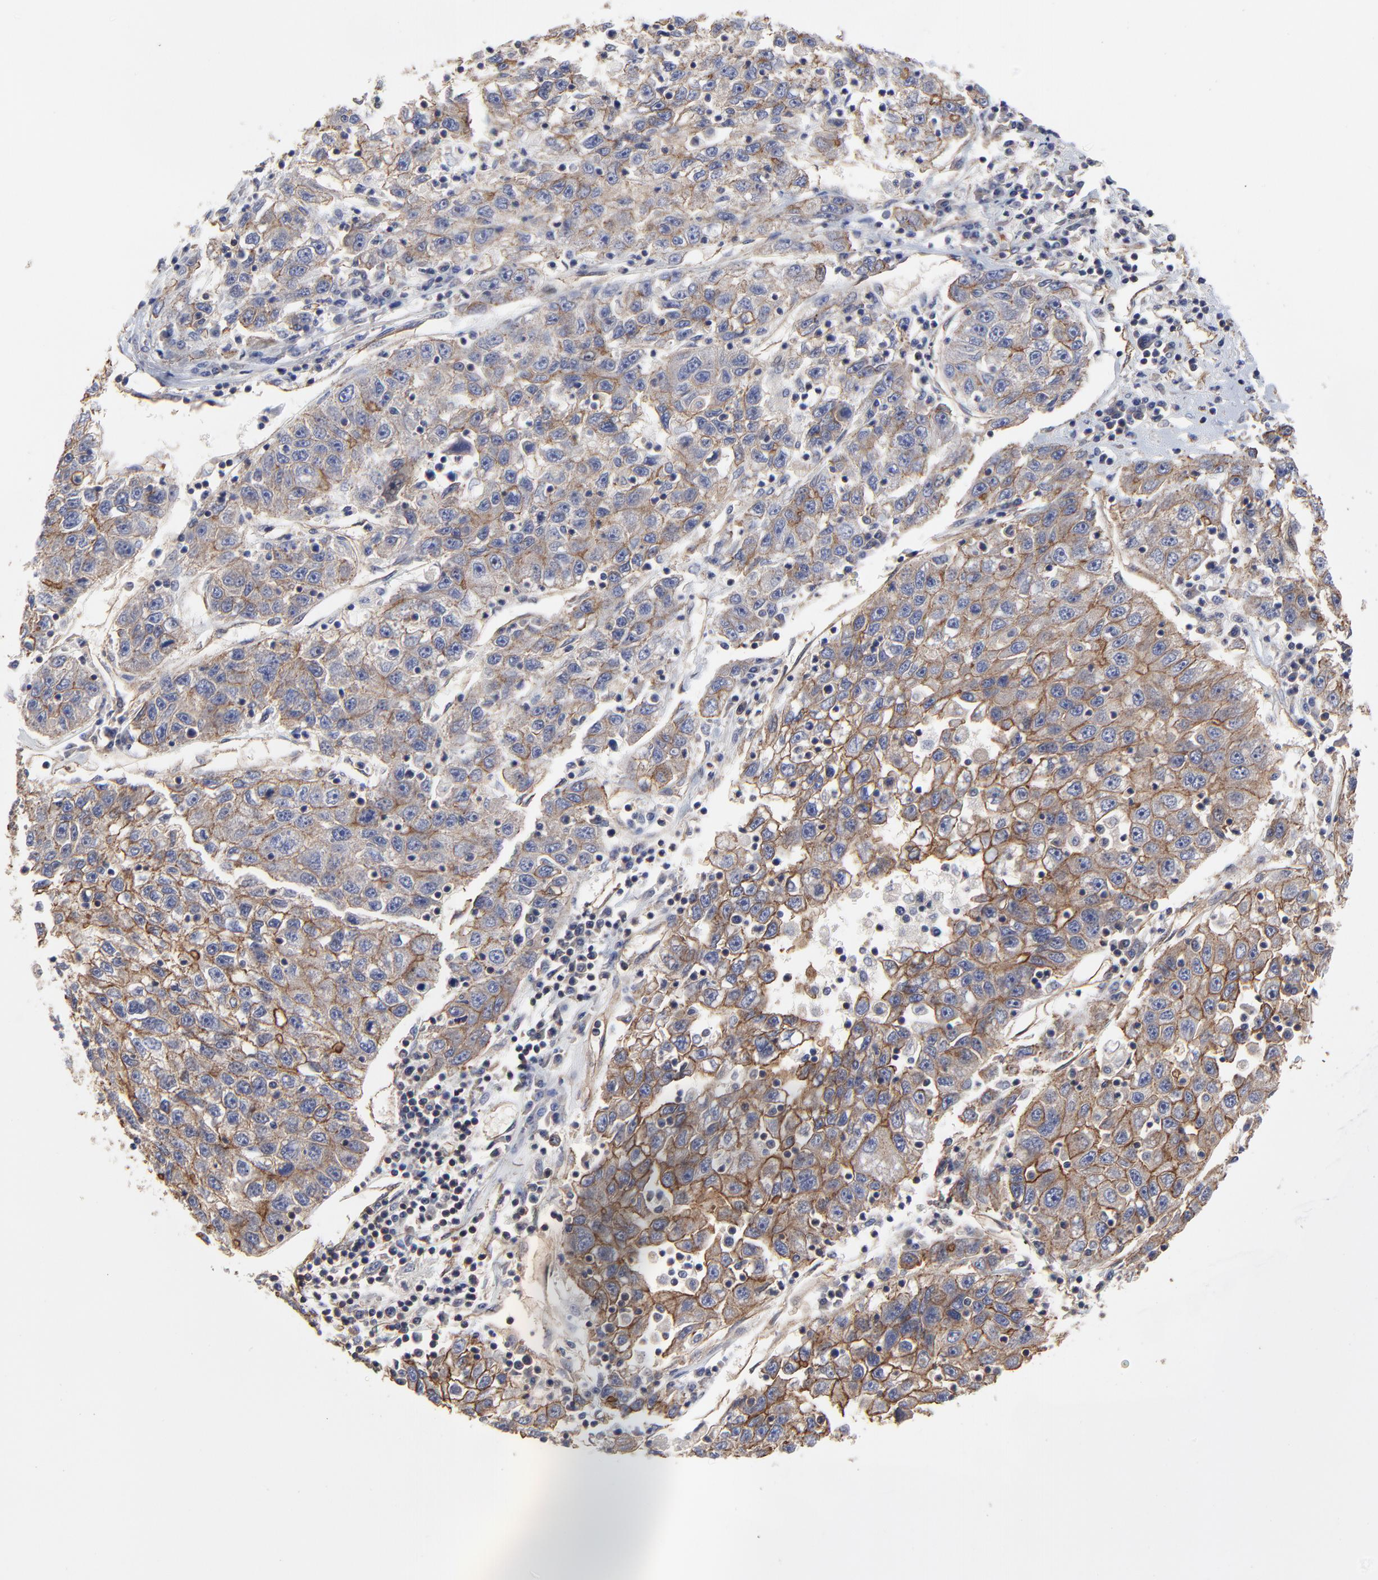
{"staining": {"intensity": "moderate", "quantity": ">75%", "location": "cytoplasmic/membranous"}, "tissue": "liver cancer", "cell_type": "Tumor cells", "image_type": "cancer", "snomed": [{"axis": "morphology", "description": "Carcinoma, Hepatocellular, NOS"}, {"axis": "topography", "description": "Liver"}], "caption": "Liver cancer stained with immunohistochemistry (IHC) displays moderate cytoplasmic/membranous staining in about >75% of tumor cells.", "gene": "ARMT1", "patient": {"sex": "male", "age": 49}}